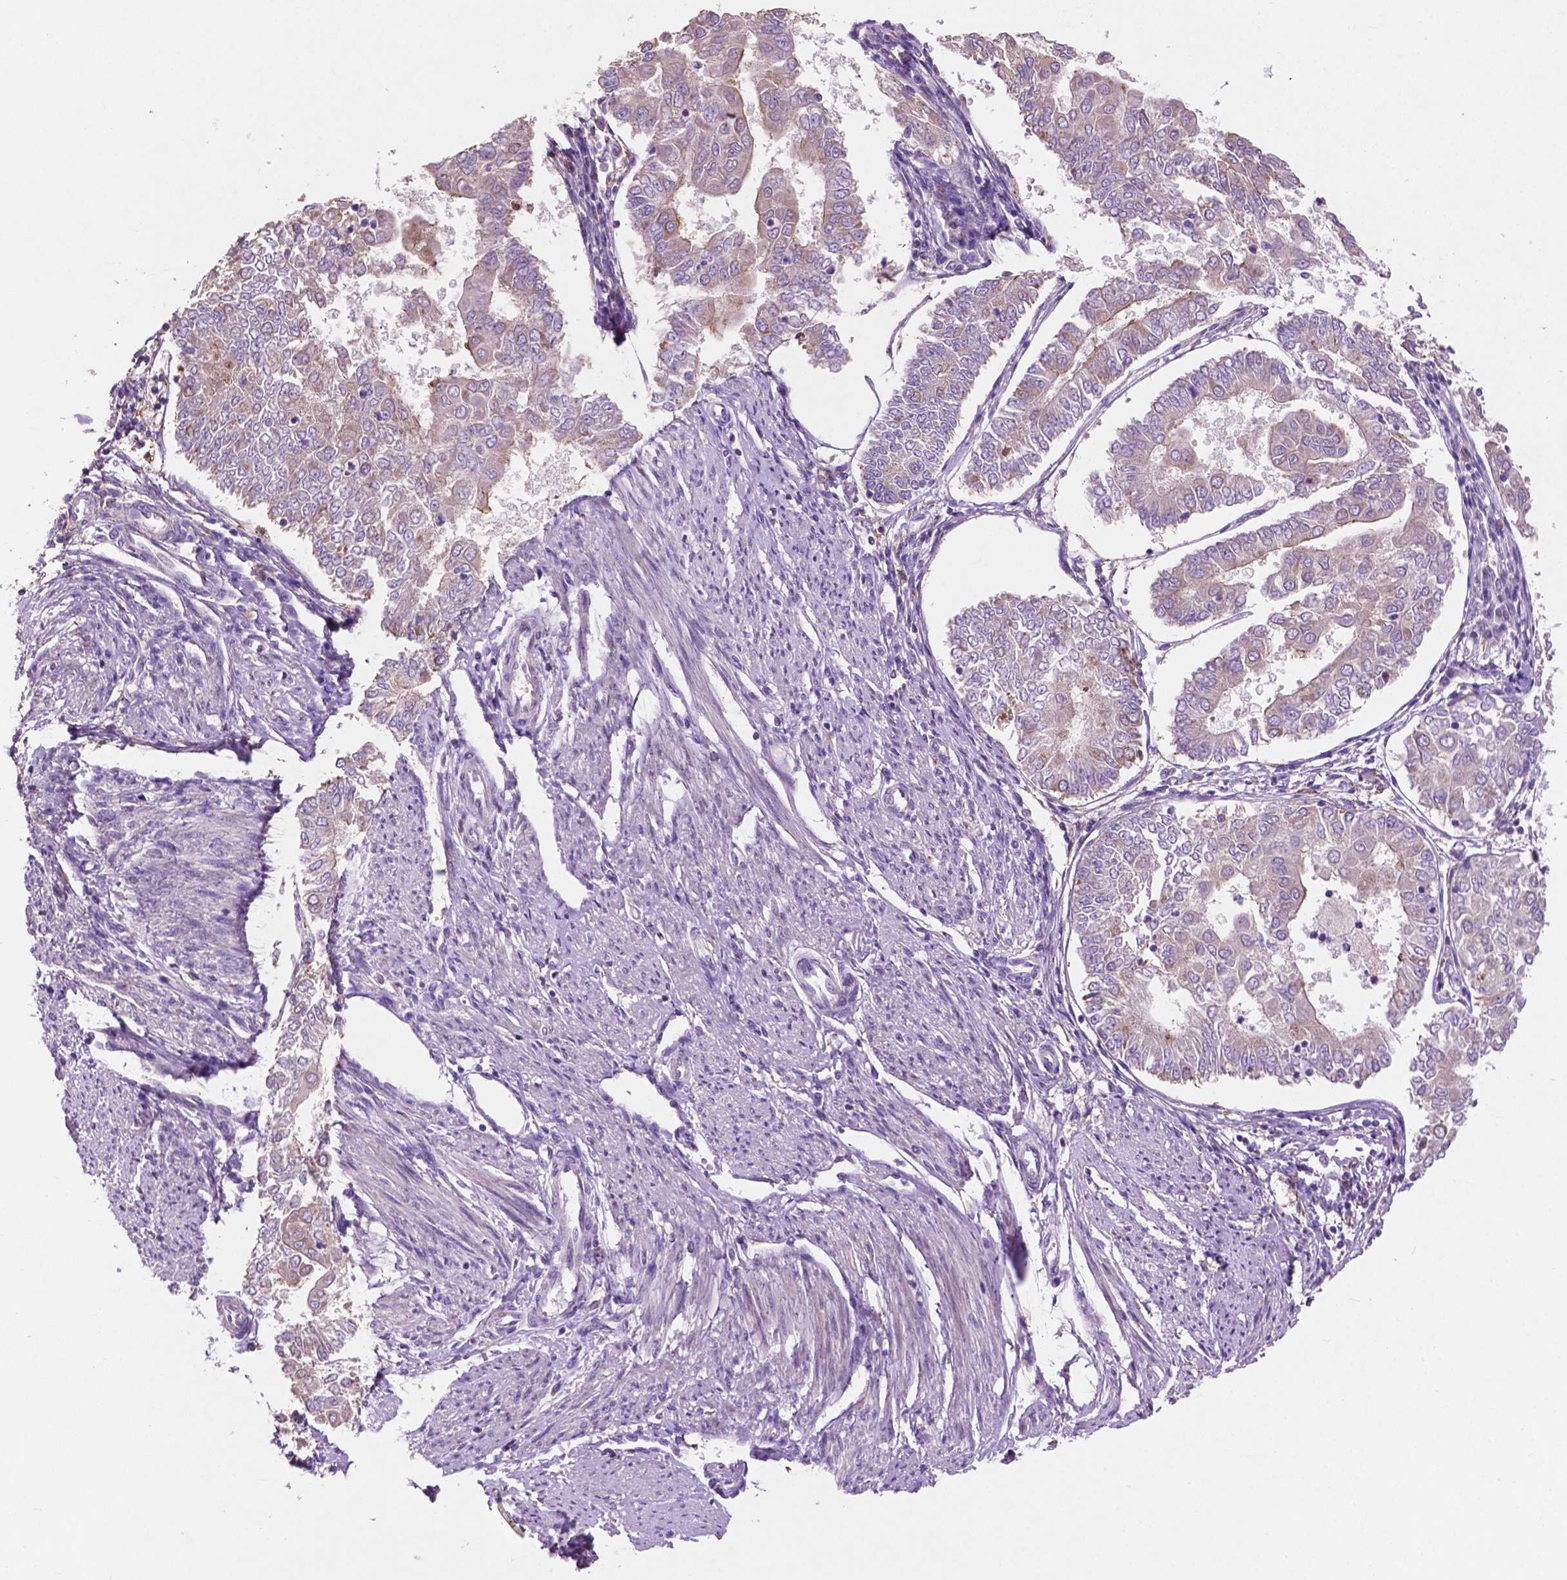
{"staining": {"intensity": "negative", "quantity": "none", "location": "none"}, "tissue": "endometrial cancer", "cell_type": "Tumor cells", "image_type": "cancer", "snomed": [{"axis": "morphology", "description": "Adenocarcinoma, NOS"}, {"axis": "topography", "description": "Endometrium"}], "caption": "Protein analysis of endometrial cancer exhibits no significant expression in tumor cells.", "gene": "MBTPS1", "patient": {"sex": "female", "age": 68}}